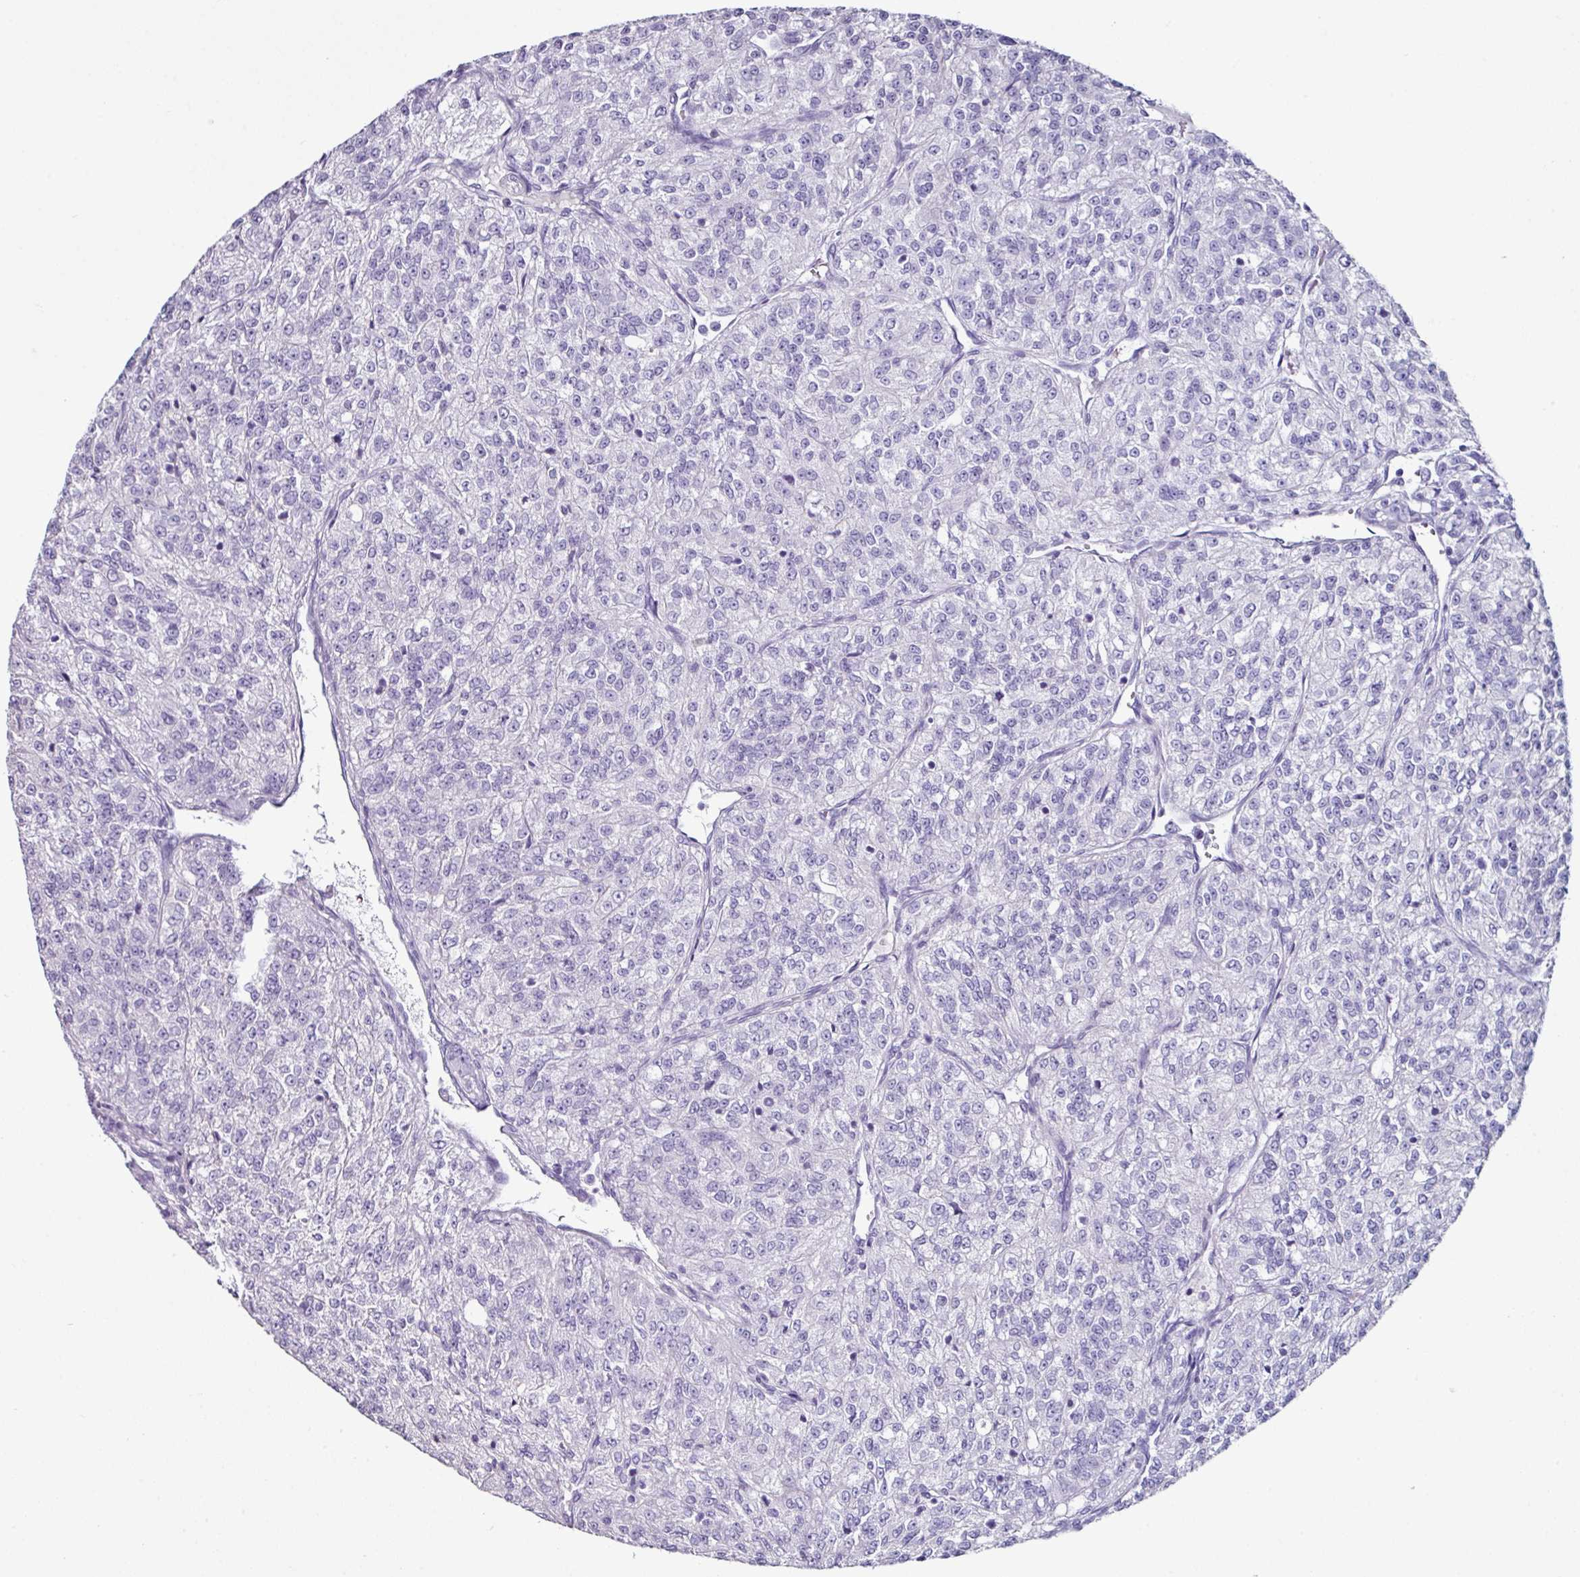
{"staining": {"intensity": "negative", "quantity": "none", "location": "none"}, "tissue": "renal cancer", "cell_type": "Tumor cells", "image_type": "cancer", "snomed": [{"axis": "morphology", "description": "Adenocarcinoma, NOS"}, {"axis": "topography", "description": "Kidney"}], "caption": "Renal cancer was stained to show a protein in brown. There is no significant positivity in tumor cells.", "gene": "GLP2R", "patient": {"sex": "female", "age": 63}}